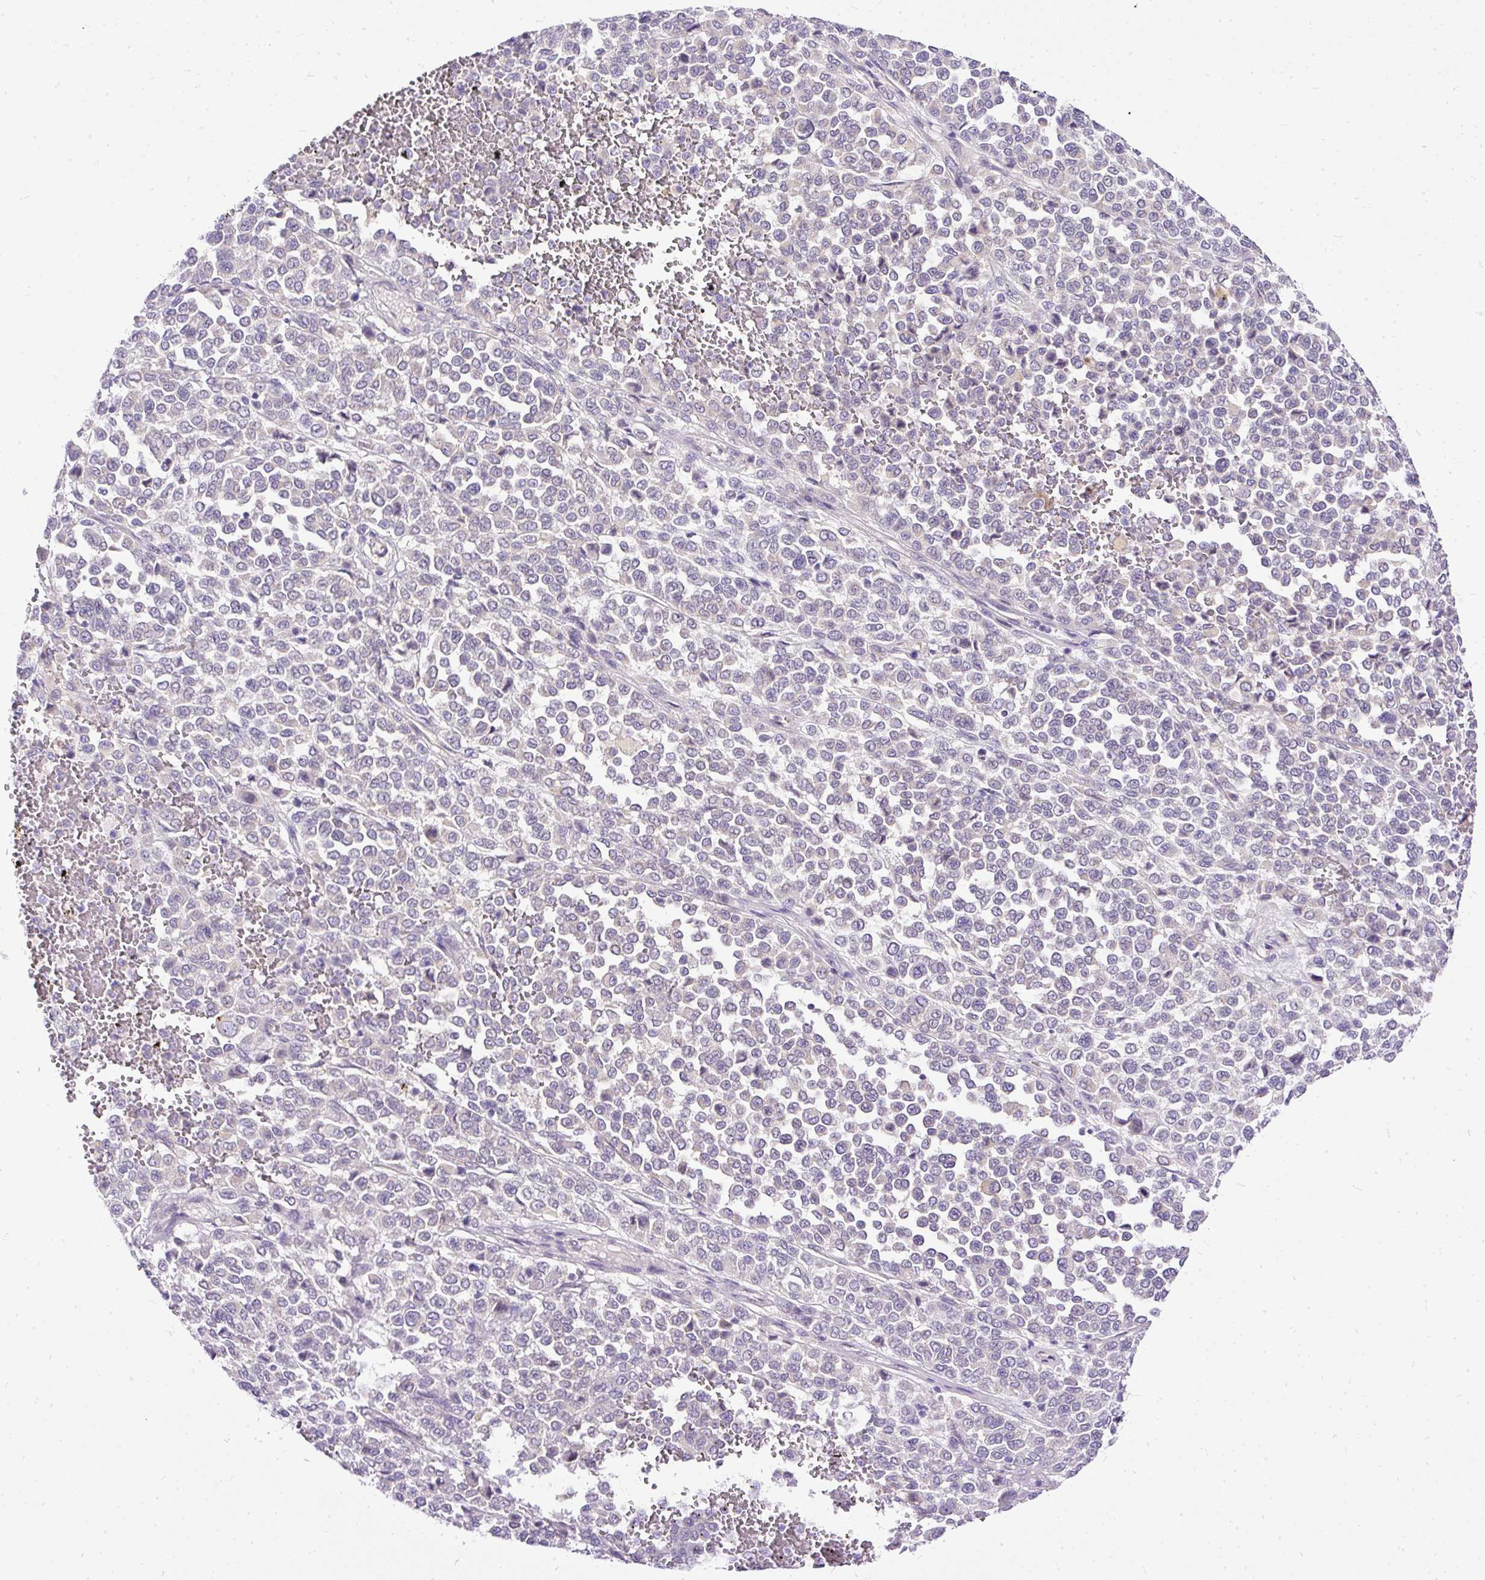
{"staining": {"intensity": "negative", "quantity": "none", "location": "none"}, "tissue": "melanoma", "cell_type": "Tumor cells", "image_type": "cancer", "snomed": [{"axis": "morphology", "description": "Malignant melanoma, Metastatic site"}, {"axis": "topography", "description": "Pancreas"}], "caption": "Tumor cells show no significant protein positivity in melanoma.", "gene": "AMFR", "patient": {"sex": "female", "age": 30}}